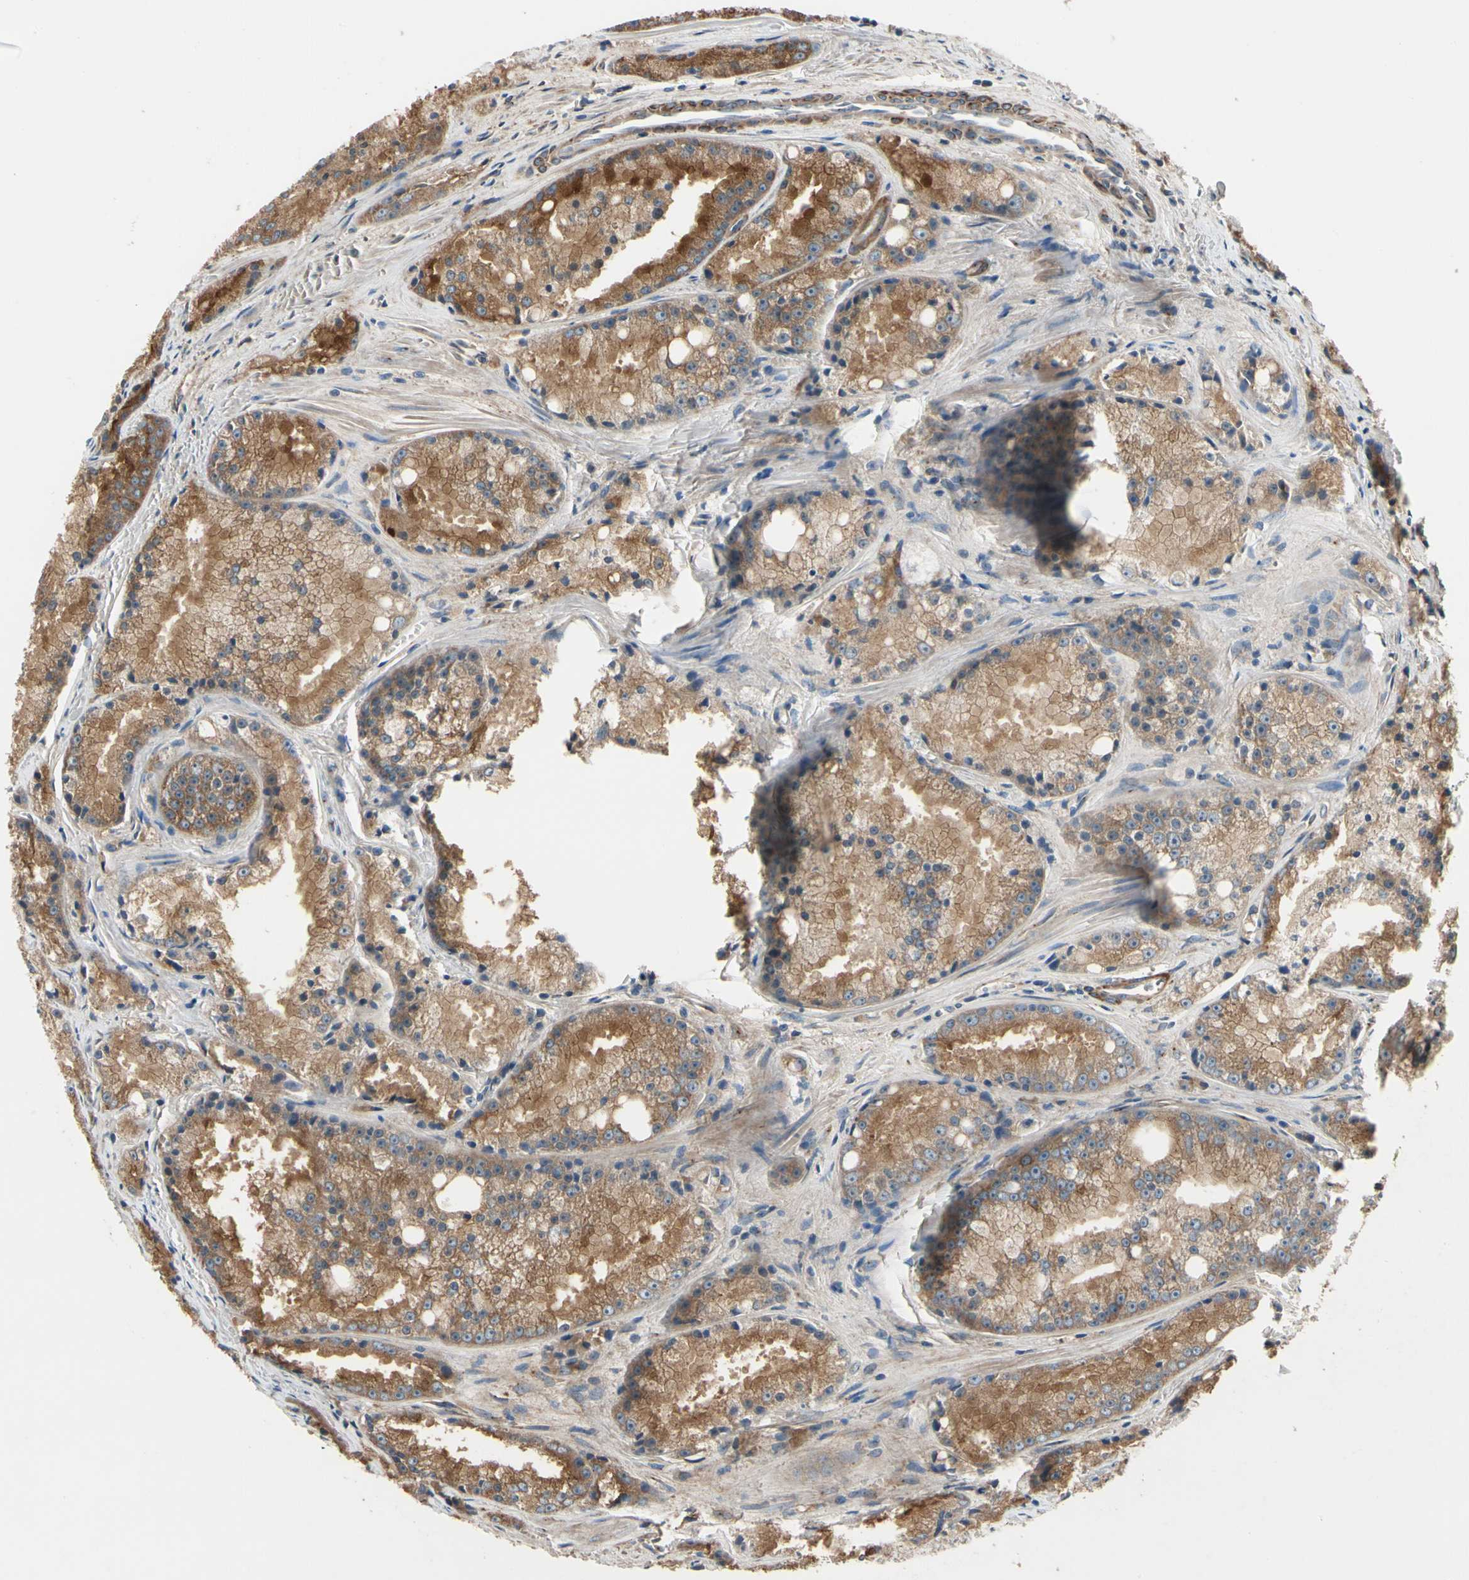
{"staining": {"intensity": "strong", "quantity": ">75%", "location": "cytoplasmic/membranous"}, "tissue": "prostate cancer", "cell_type": "Tumor cells", "image_type": "cancer", "snomed": [{"axis": "morphology", "description": "Adenocarcinoma, Low grade"}, {"axis": "topography", "description": "Prostate"}], "caption": "The photomicrograph displays staining of prostate cancer (low-grade adenocarcinoma), revealing strong cytoplasmic/membranous protein expression (brown color) within tumor cells.", "gene": "PRKAR2B", "patient": {"sex": "male", "age": 64}}